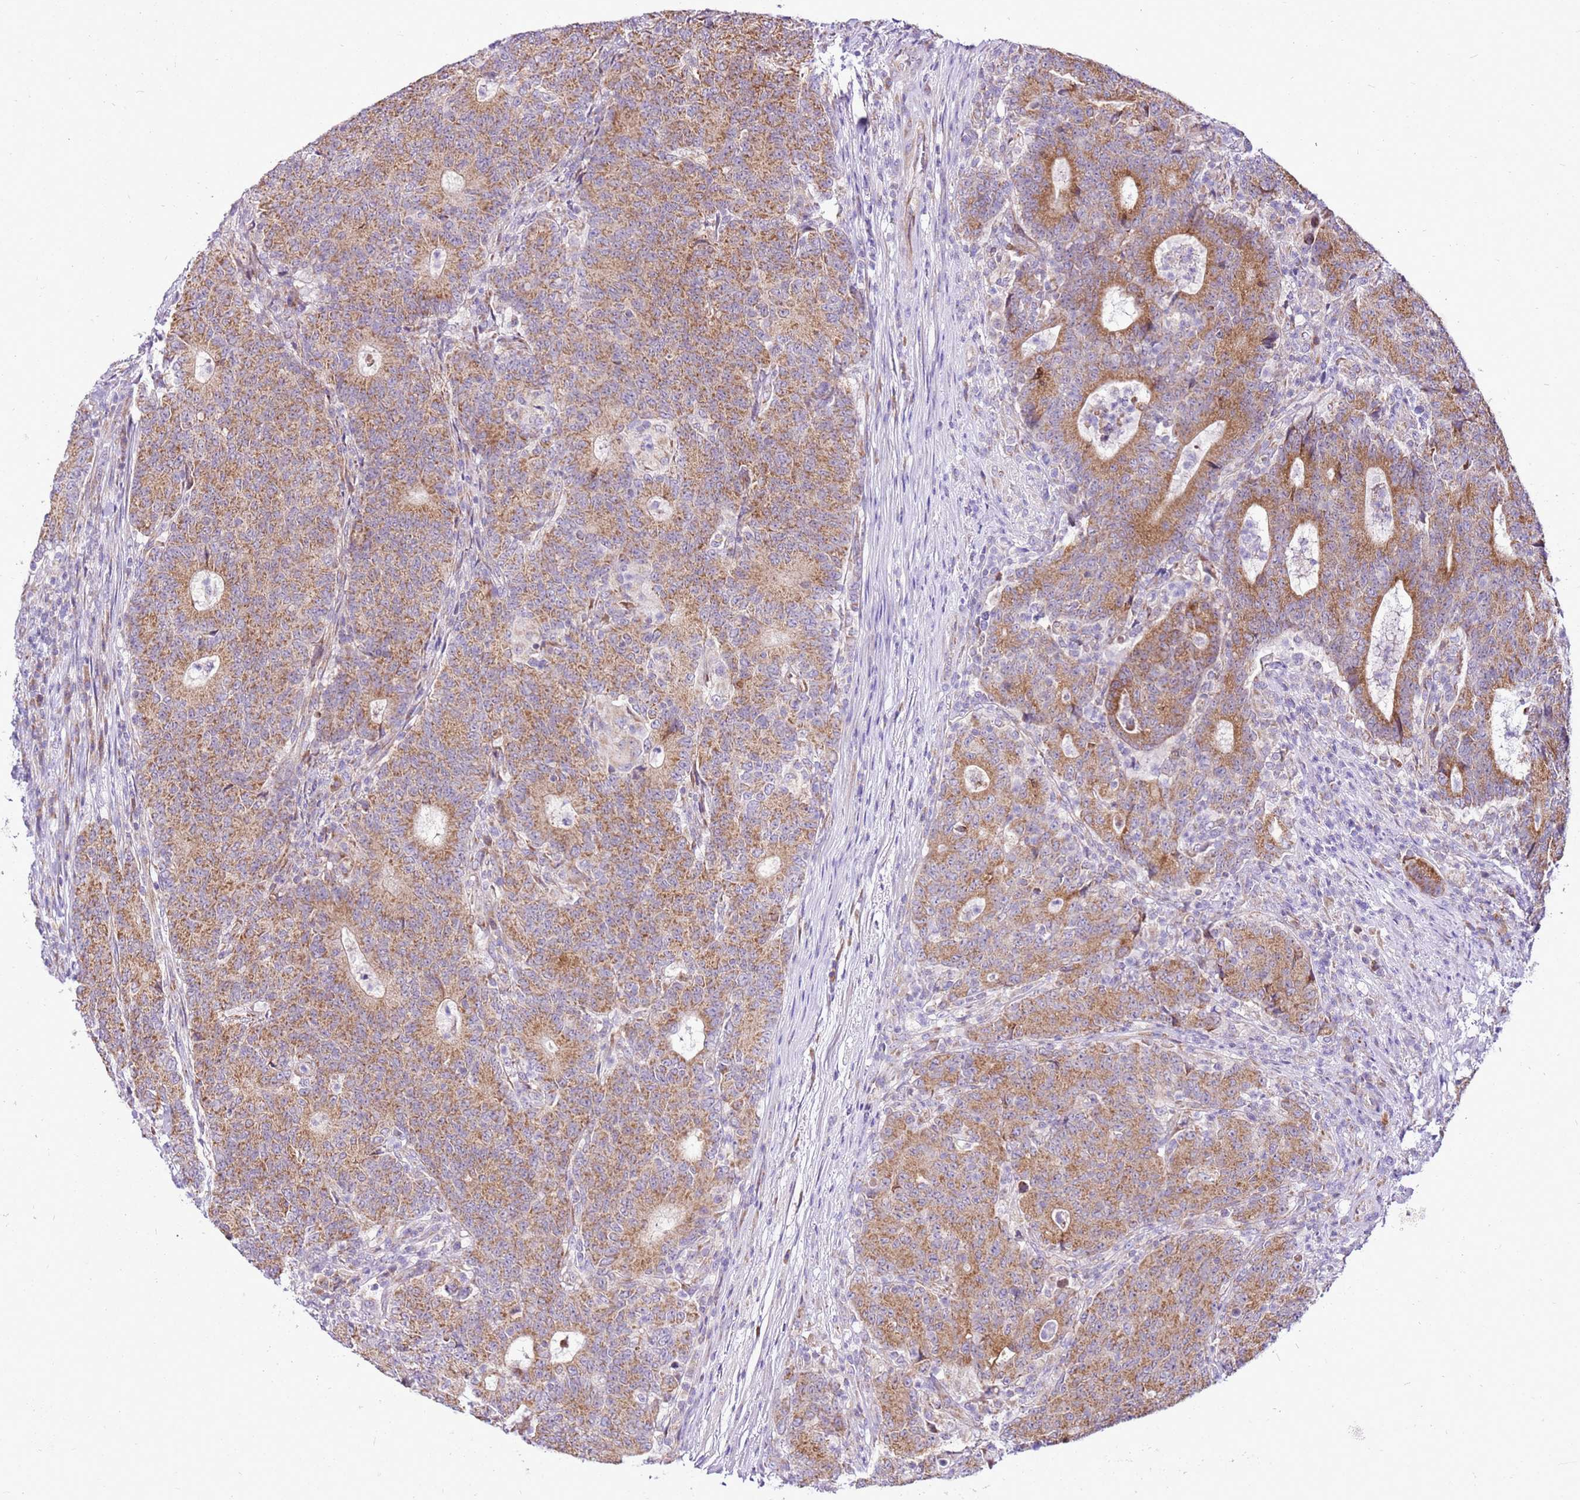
{"staining": {"intensity": "moderate", "quantity": ">75%", "location": "cytoplasmic/membranous"}, "tissue": "colorectal cancer", "cell_type": "Tumor cells", "image_type": "cancer", "snomed": [{"axis": "morphology", "description": "Adenocarcinoma, NOS"}, {"axis": "topography", "description": "Colon"}], "caption": "Immunohistochemistry (DAB (3,3'-diaminobenzidine)) staining of human colorectal cancer (adenocarcinoma) reveals moderate cytoplasmic/membranous protein positivity in approximately >75% of tumor cells.", "gene": "MRPL36", "patient": {"sex": "female", "age": 75}}